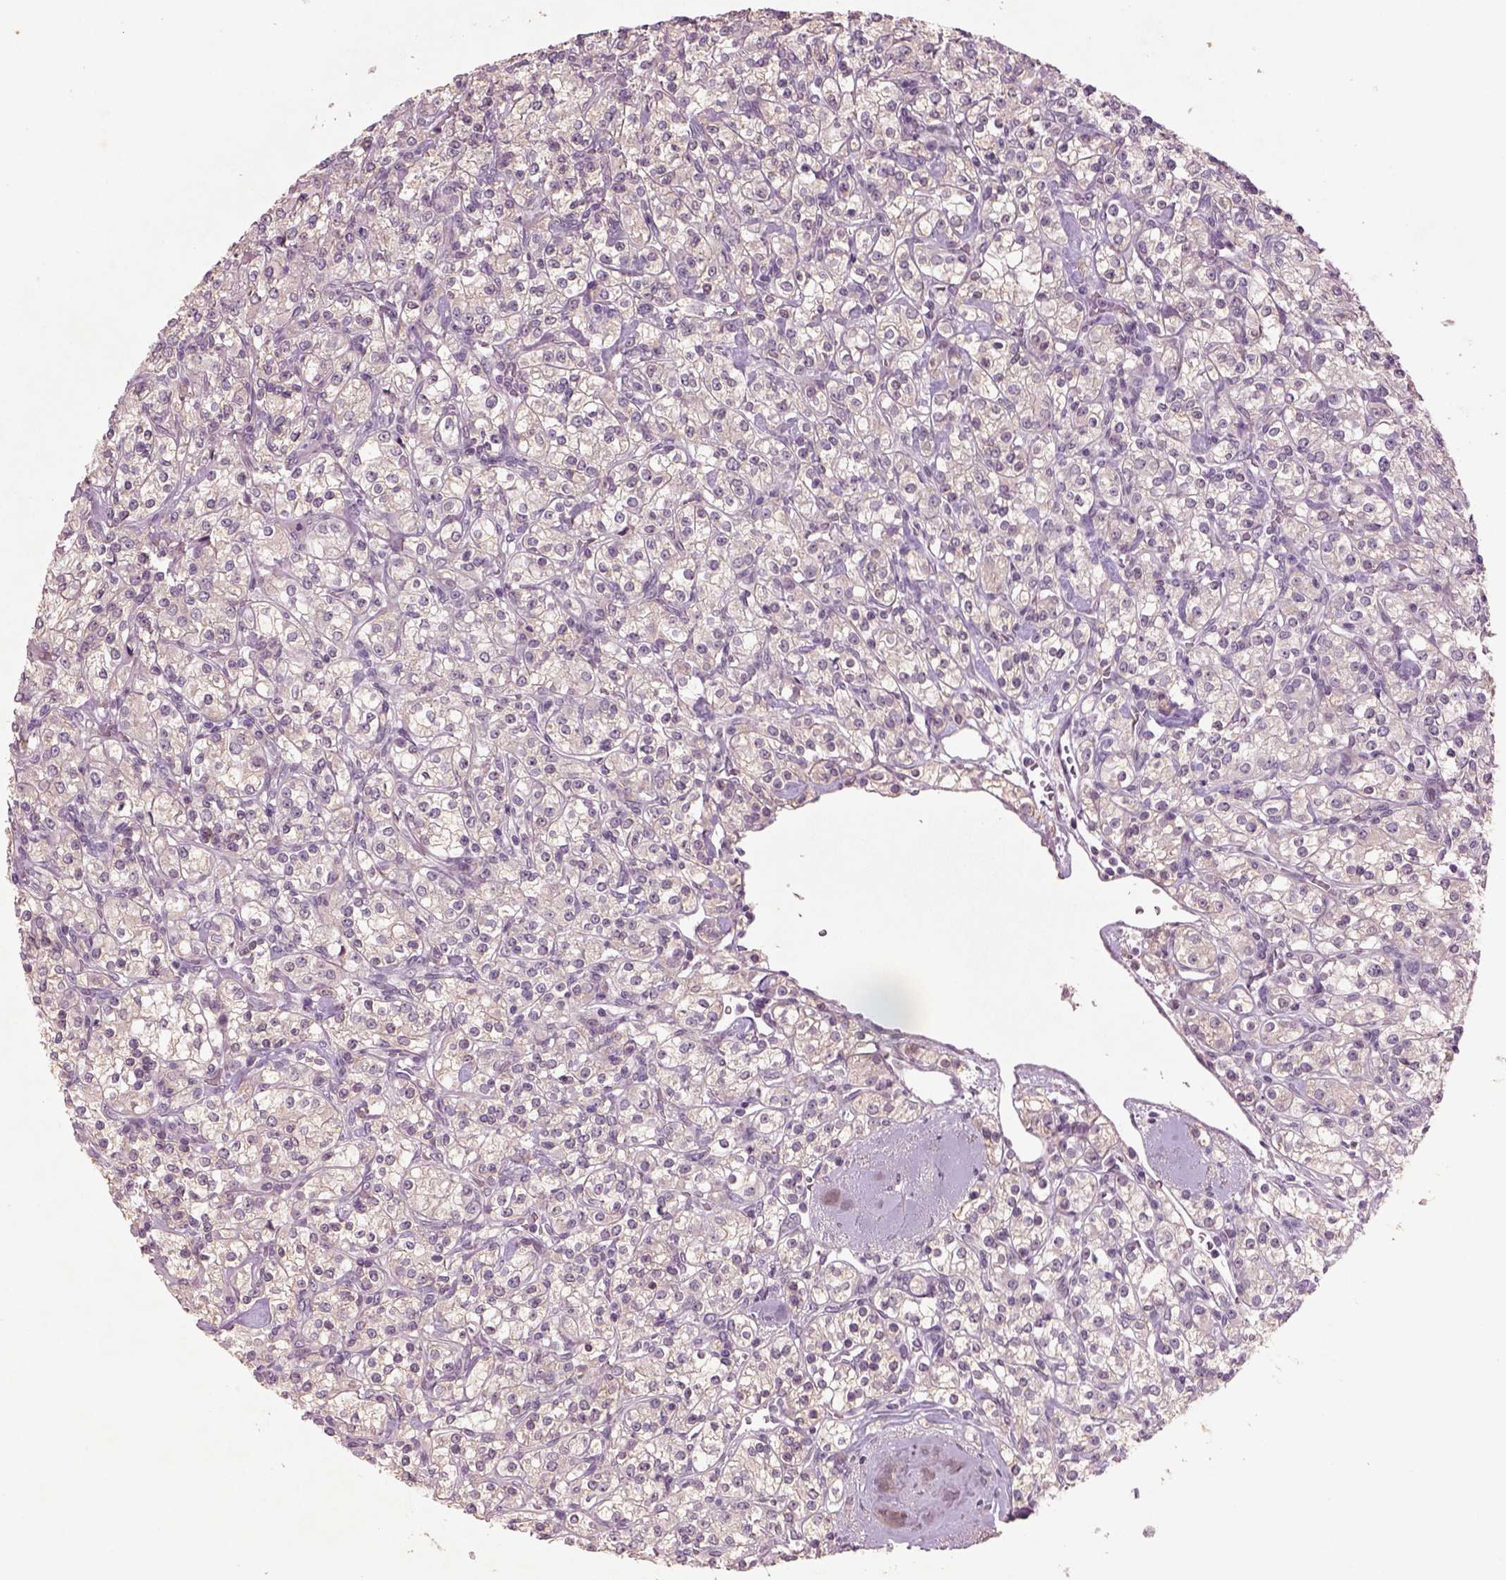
{"staining": {"intensity": "negative", "quantity": "none", "location": "none"}, "tissue": "renal cancer", "cell_type": "Tumor cells", "image_type": "cancer", "snomed": [{"axis": "morphology", "description": "Adenocarcinoma, NOS"}, {"axis": "topography", "description": "Kidney"}], "caption": "DAB (3,3'-diaminobenzidine) immunohistochemical staining of adenocarcinoma (renal) displays no significant positivity in tumor cells.", "gene": "GDNF", "patient": {"sex": "male", "age": 77}}